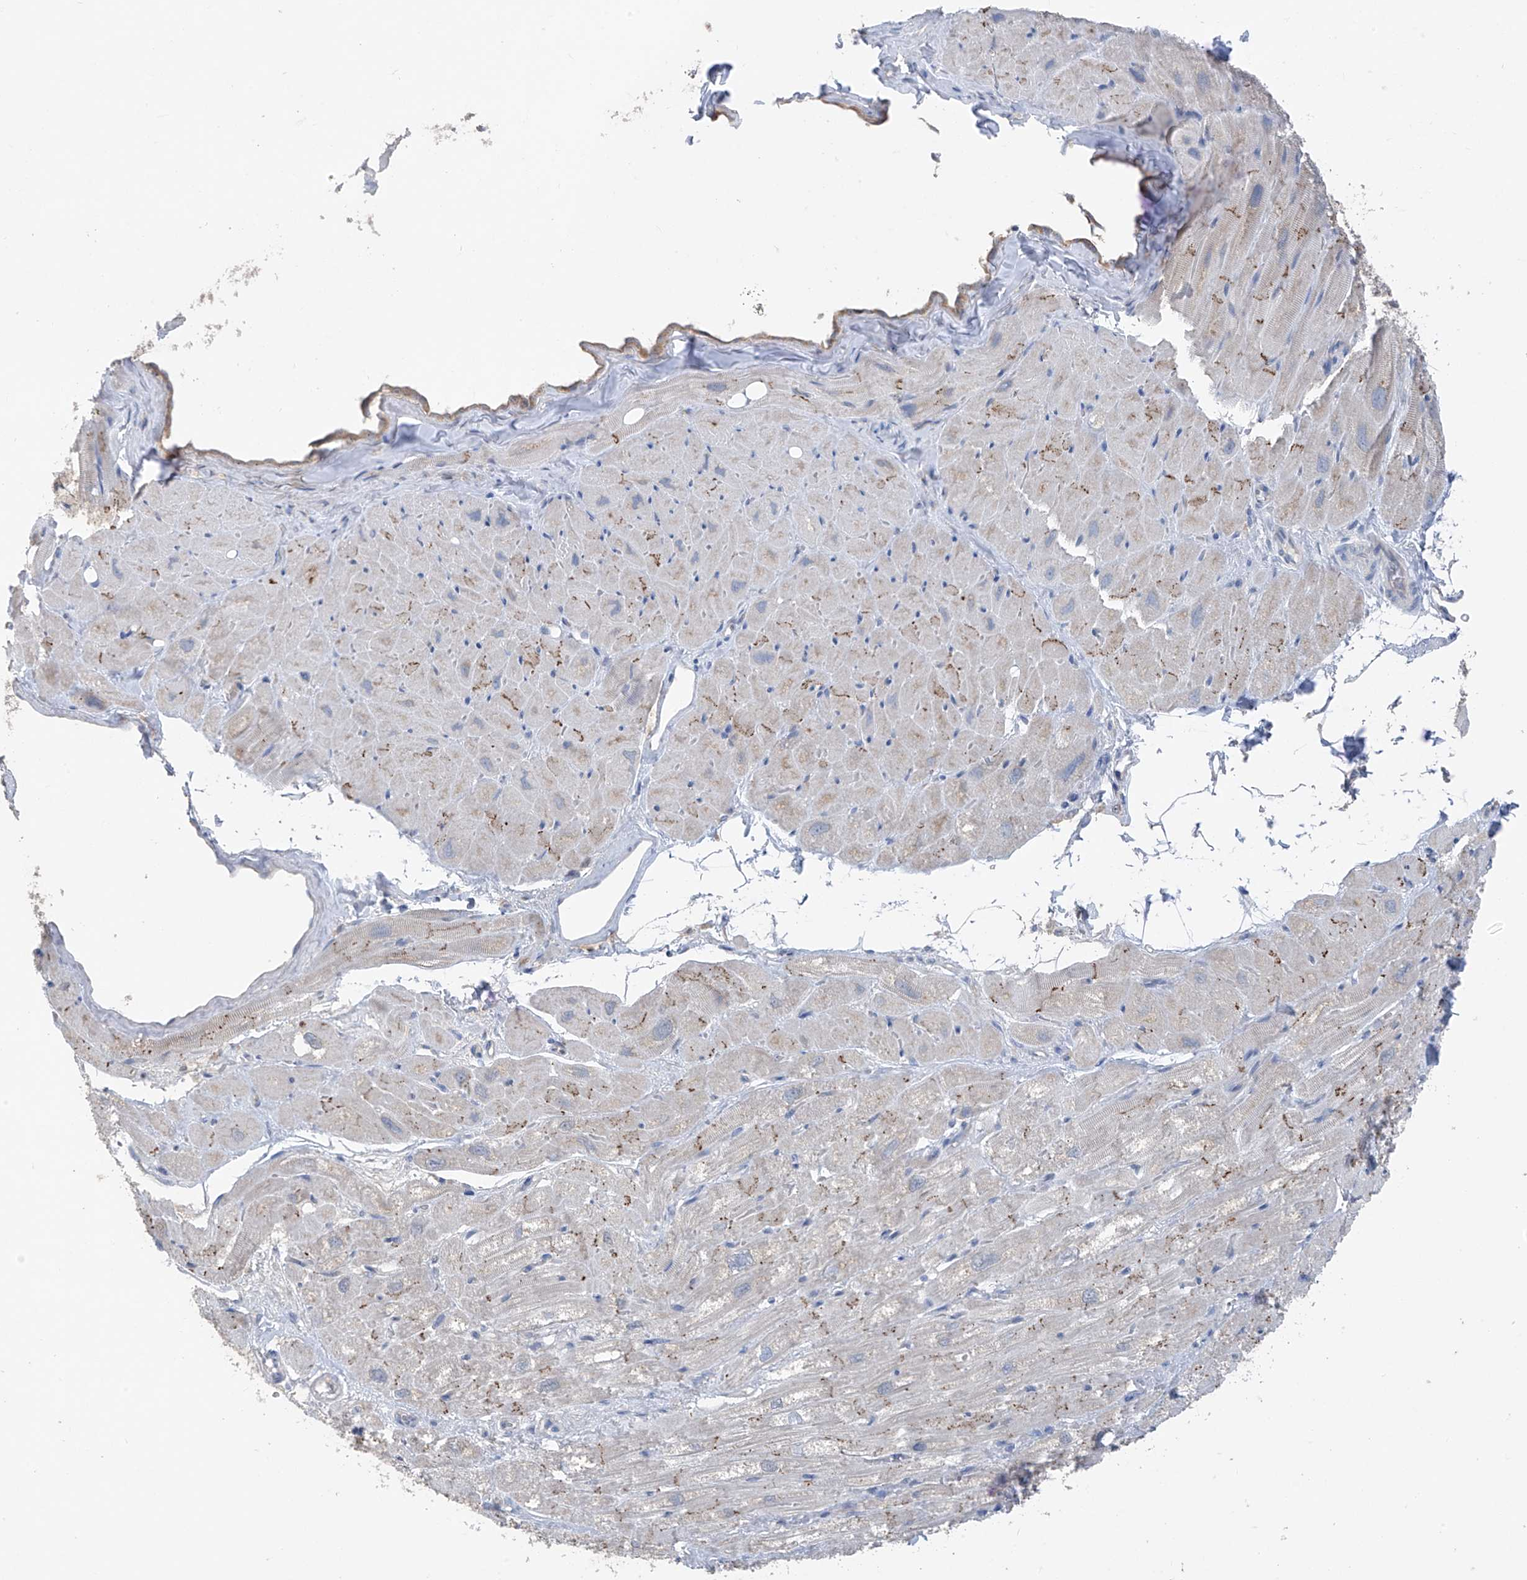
{"staining": {"intensity": "negative", "quantity": "none", "location": "none"}, "tissue": "heart muscle", "cell_type": "Cardiomyocytes", "image_type": "normal", "snomed": [{"axis": "morphology", "description": "Normal tissue, NOS"}, {"axis": "topography", "description": "Heart"}], "caption": "IHC of benign heart muscle reveals no expression in cardiomyocytes.", "gene": "RPL4", "patient": {"sex": "male", "age": 50}}